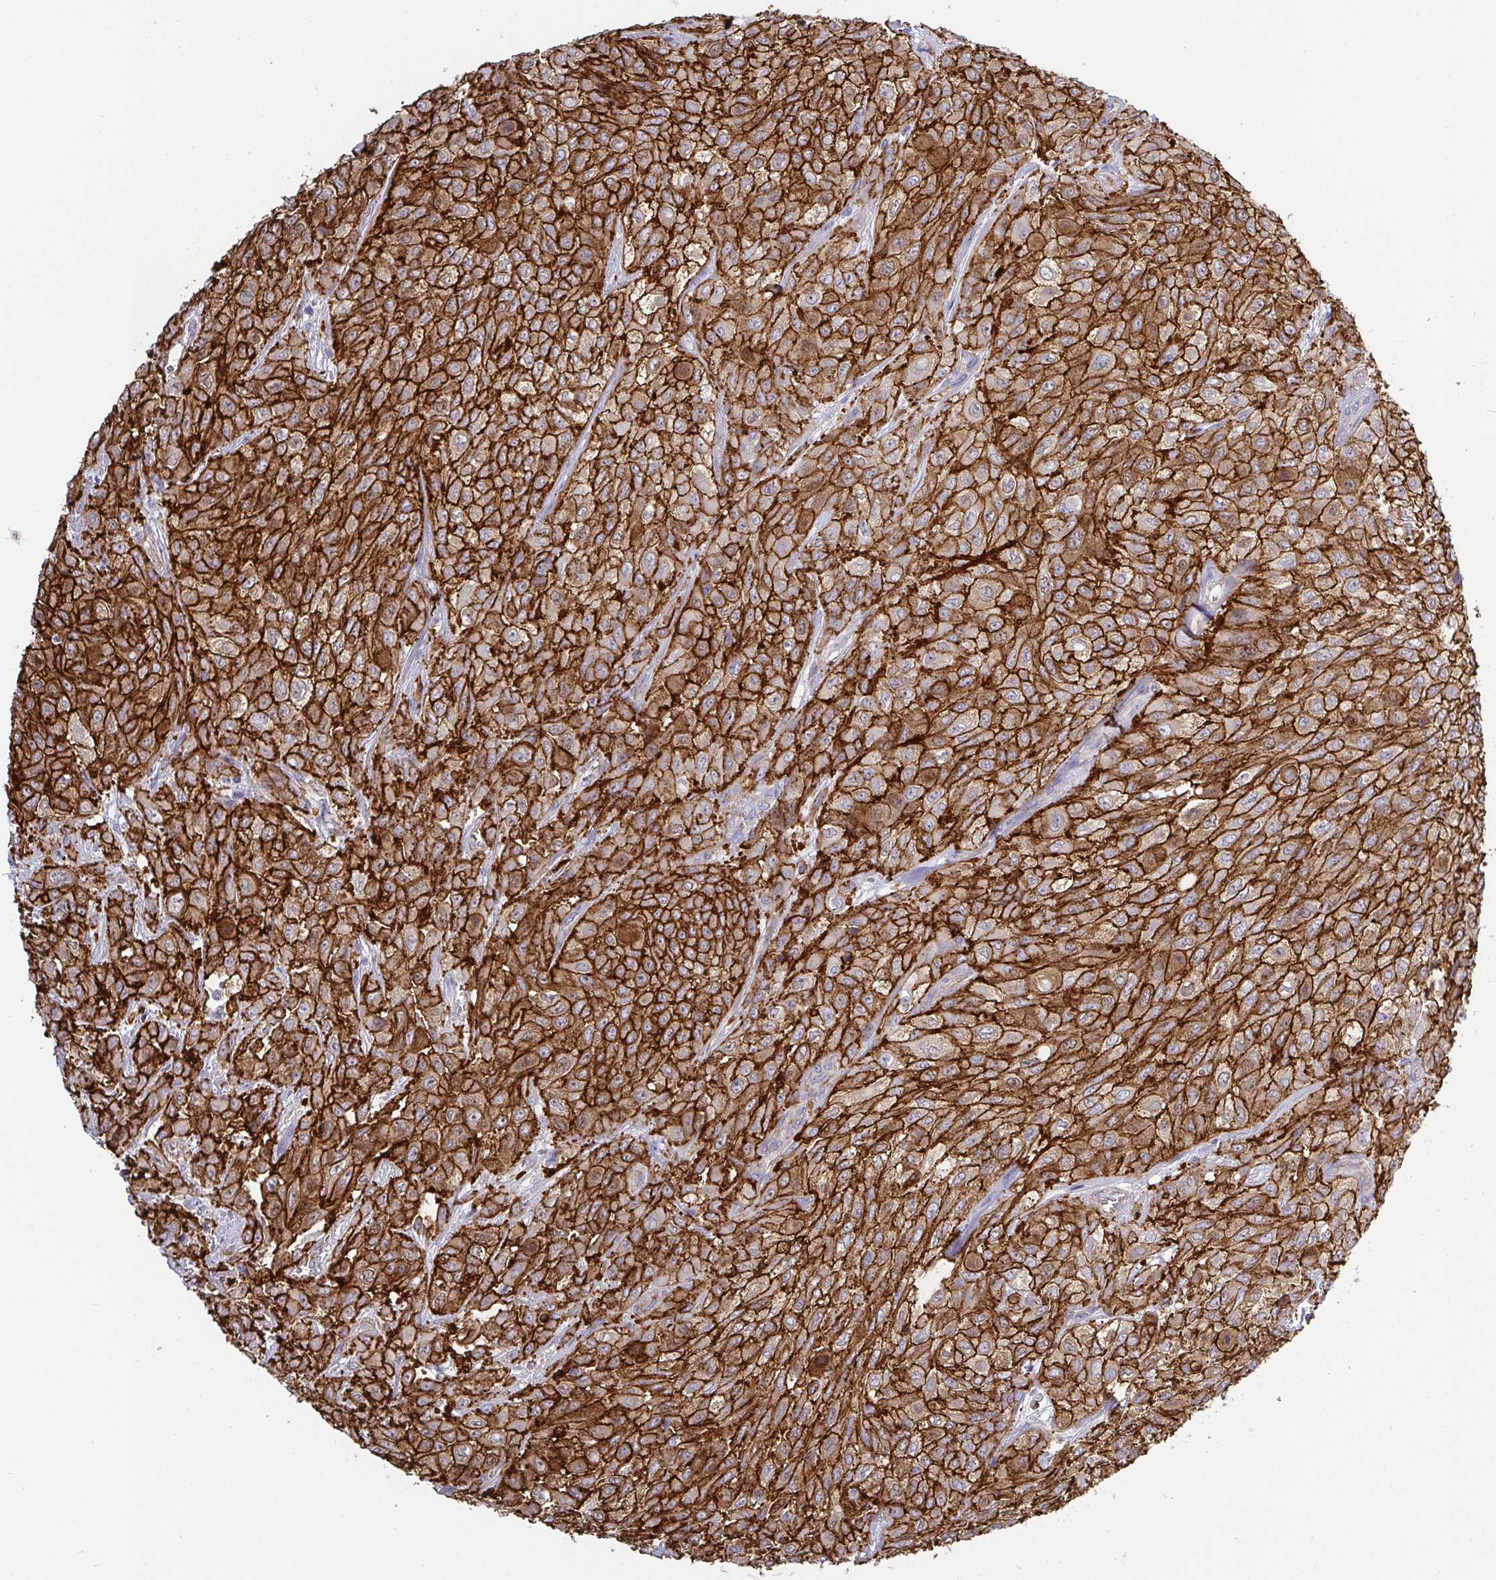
{"staining": {"intensity": "strong", "quantity": ">75%", "location": "cytoplasmic/membranous"}, "tissue": "urothelial cancer", "cell_type": "Tumor cells", "image_type": "cancer", "snomed": [{"axis": "morphology", "description": "Urothelial carcinoma, High grade"}, {"axis": "topography", "description": "Urinary bladder"}], "caption": "Urothelial cancer stained for a protein displays strong cytoplasmic/membranous positivity in tumor cells.", "gene": "LIMA1", "patient": {"sex": "male", "age": 57}}